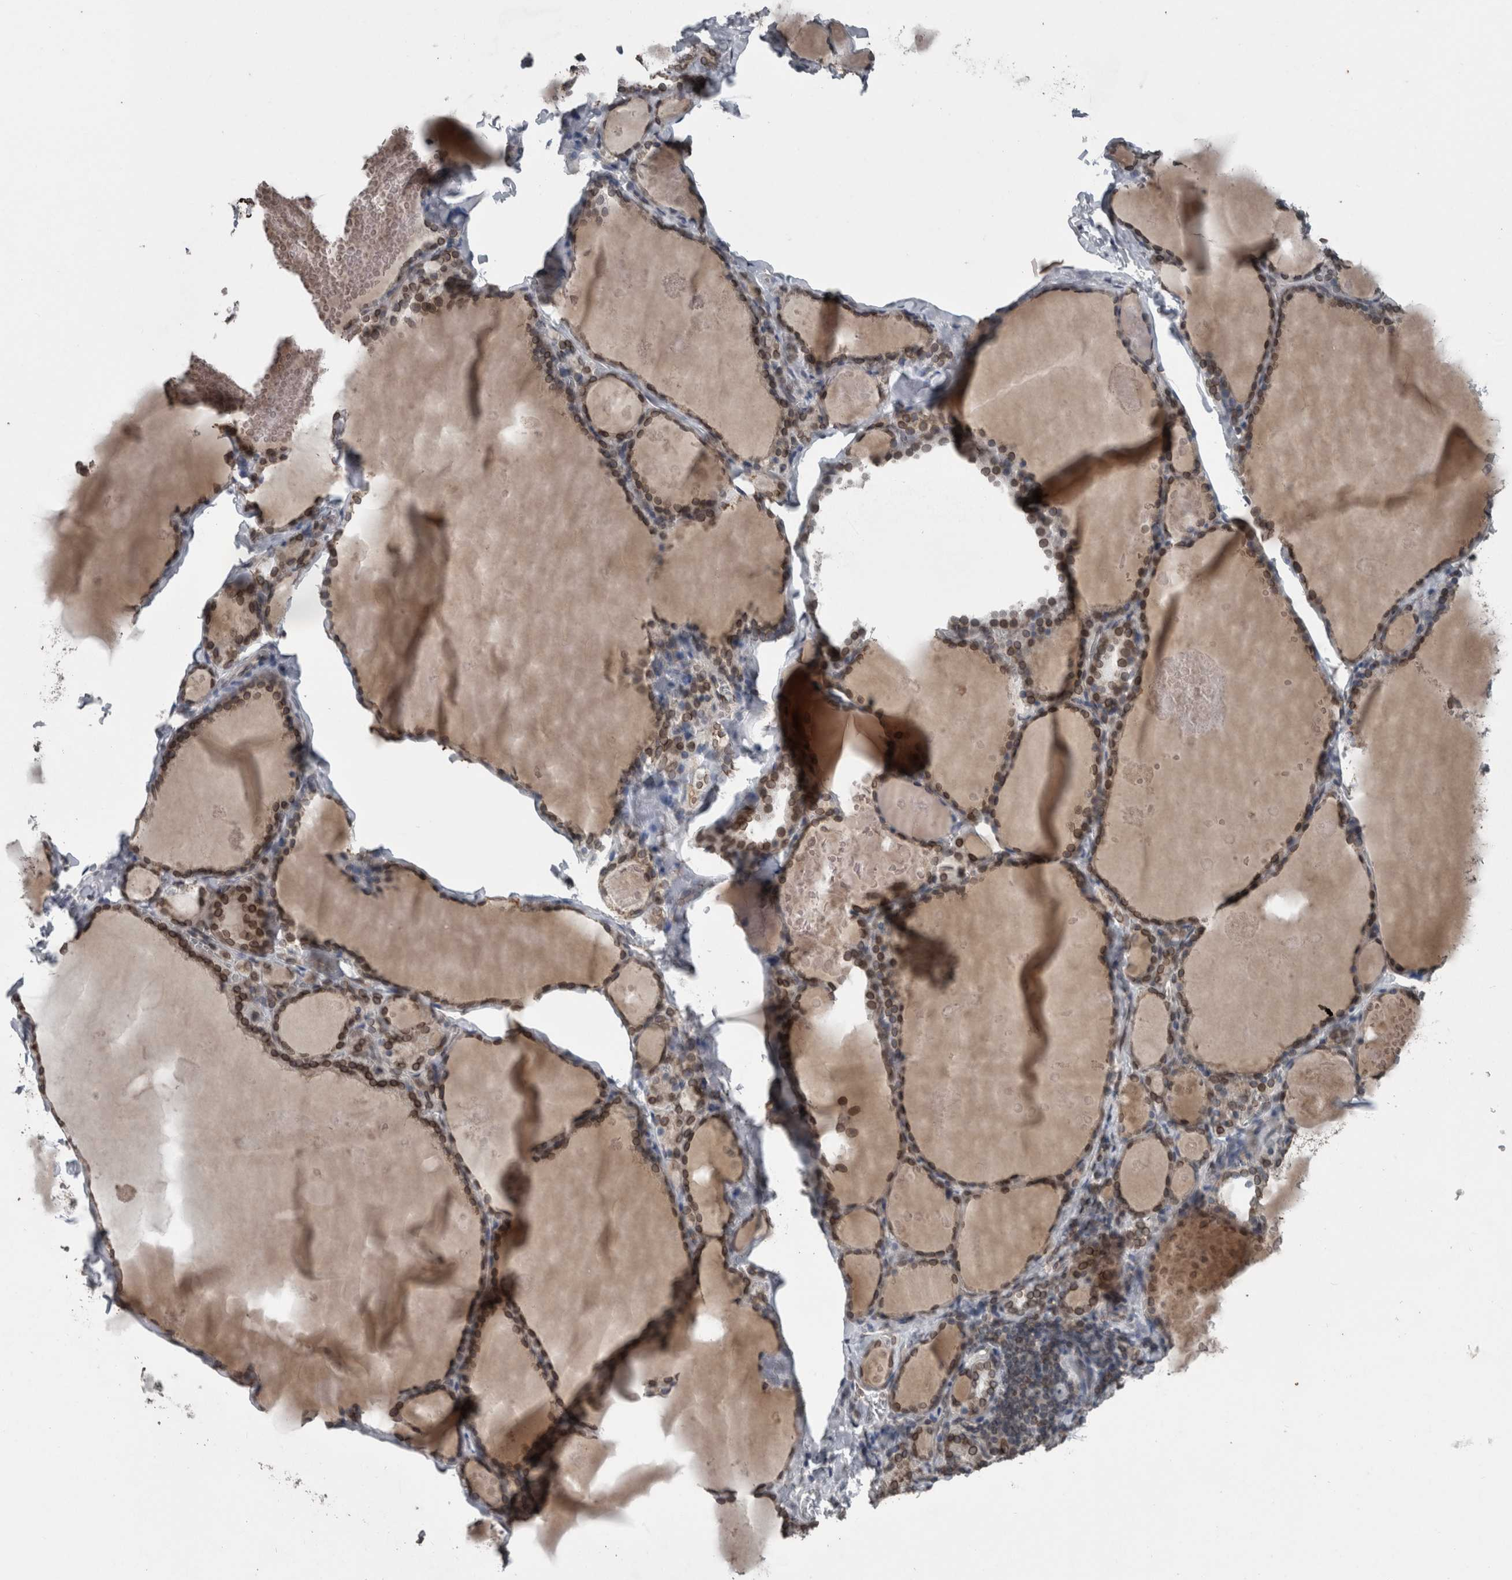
{"staining": {"intensity": "moderate", "quantity": ">75%", "location": "cytoplasmic/membranous,nuclear"}, "tissue": "thyroid gland", "cell_type": "Glandular cells", "image_type": "normal", "snomed": [{"axis": "morphology", "description": "Normal tissue, NOS"}, {"axis": "topography", "description": "Thyroid gland"}], "caption": "Thyroid gland stained for a protein shows moderate cytoplasmic/membranous,nuclear positivity in glandular cells. Using DAB (brown) and hematoxylin (blue) stains, captured at high magnification using brightfield microscopy.", "gene": "RANBP2", "patient": {"sex": "male", "age": 56}}